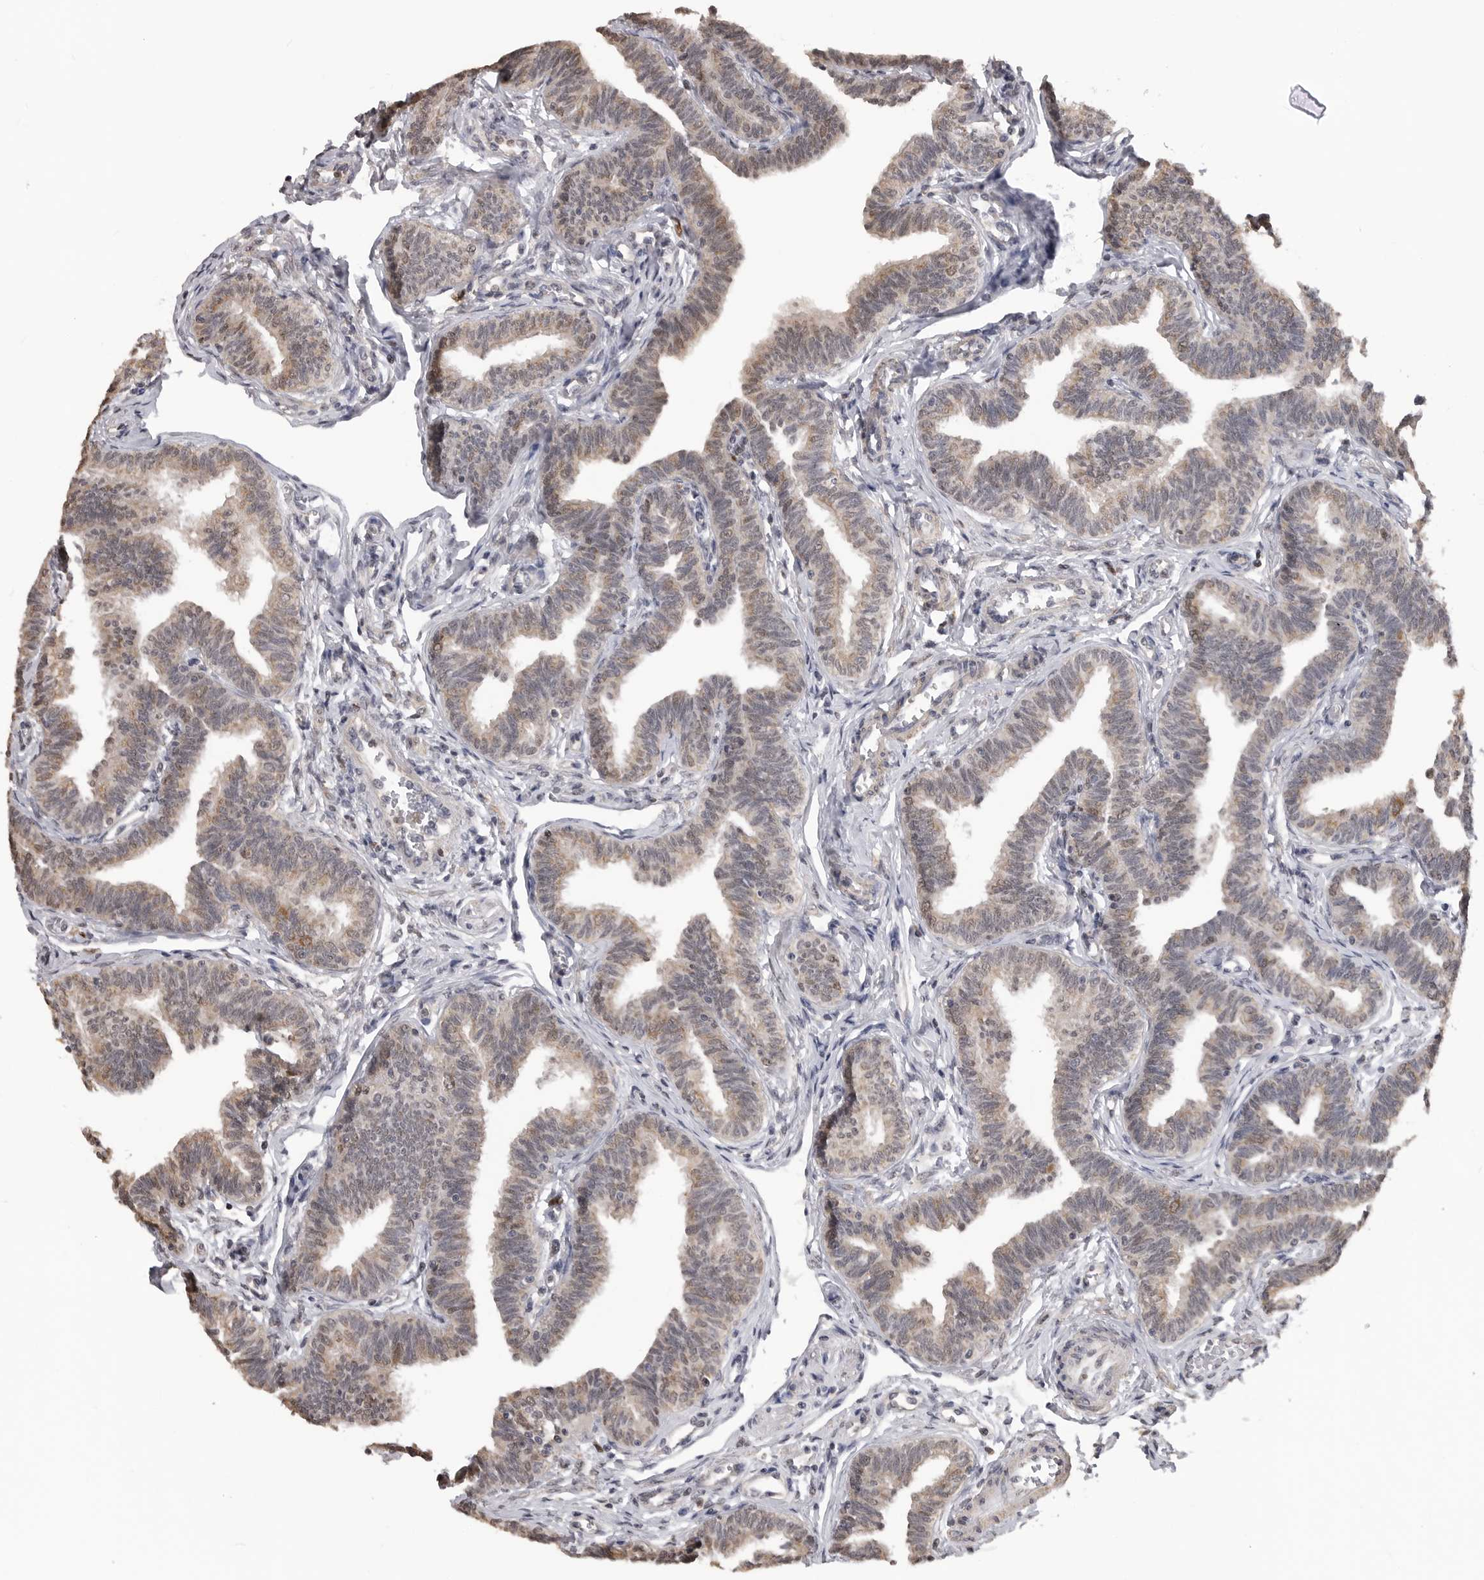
{"staining": {"intensity": "weak", "quantity": ">75%", "location": "cytoplasmic/membranous,nuclear"}, "tissue": "fallopian tube", "cell_type": "Glandular cells", "image_type": "normal", "snomed": [{"axis": "morphology", "description": "Normal tissue, NOS"}, {"axis": "topography", "description": "Fallopian tube"}, {"axis": "topography", "description": "Ovary"}], "caption": "Fallopian tube stained with DAB immunohistochemistry (IHC) exhibits low levels of weak cytoplasmic/membranous,nuclear staining in approximately >75% of glandular cells. (IHC, brightfield microscopy, high magnification).", "gene": "SMARCC1", "patient": {"sex": "female", "age": 23}}